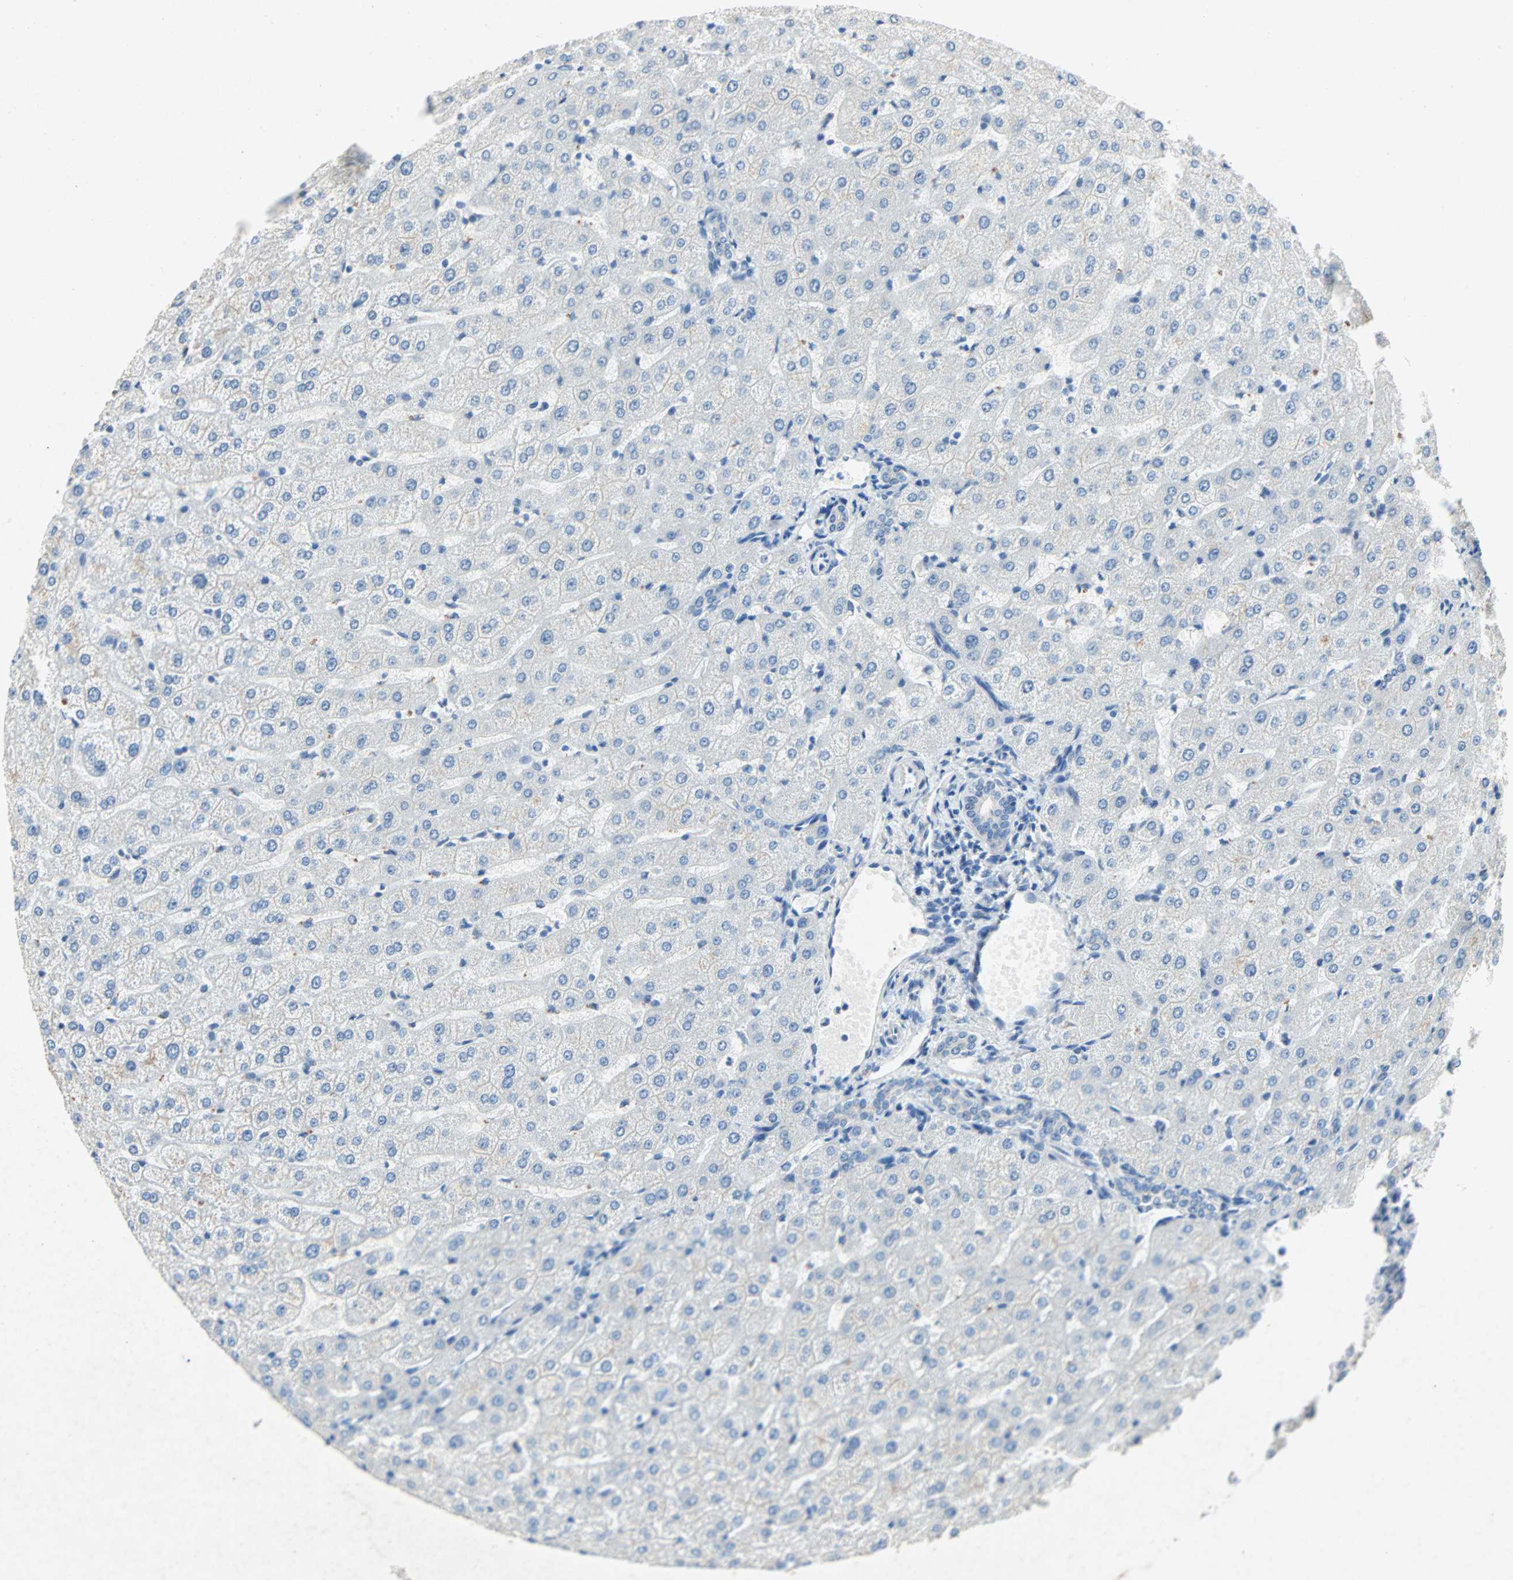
{"staining": {"intensity": "negative", "quantity": "none", "location": "none"}, "tissue": "liver", "cell_type": "Cholangiocytes", "image_type": "normal", "snomed": [{"axis": "morphology", "description": "Normal tissue, NOS"}, {"axis": "morphology", "description": "Fibrosis, NOS"}, {"axis": "topography", "description": "Liver"}], "caption": "This is an immunohistochemistry (IHC) image of benign human liver. There is no positivity in cholangiocytes.", "gene": "PCDHB2", "patient": {"sex": "female", "age": 29}}